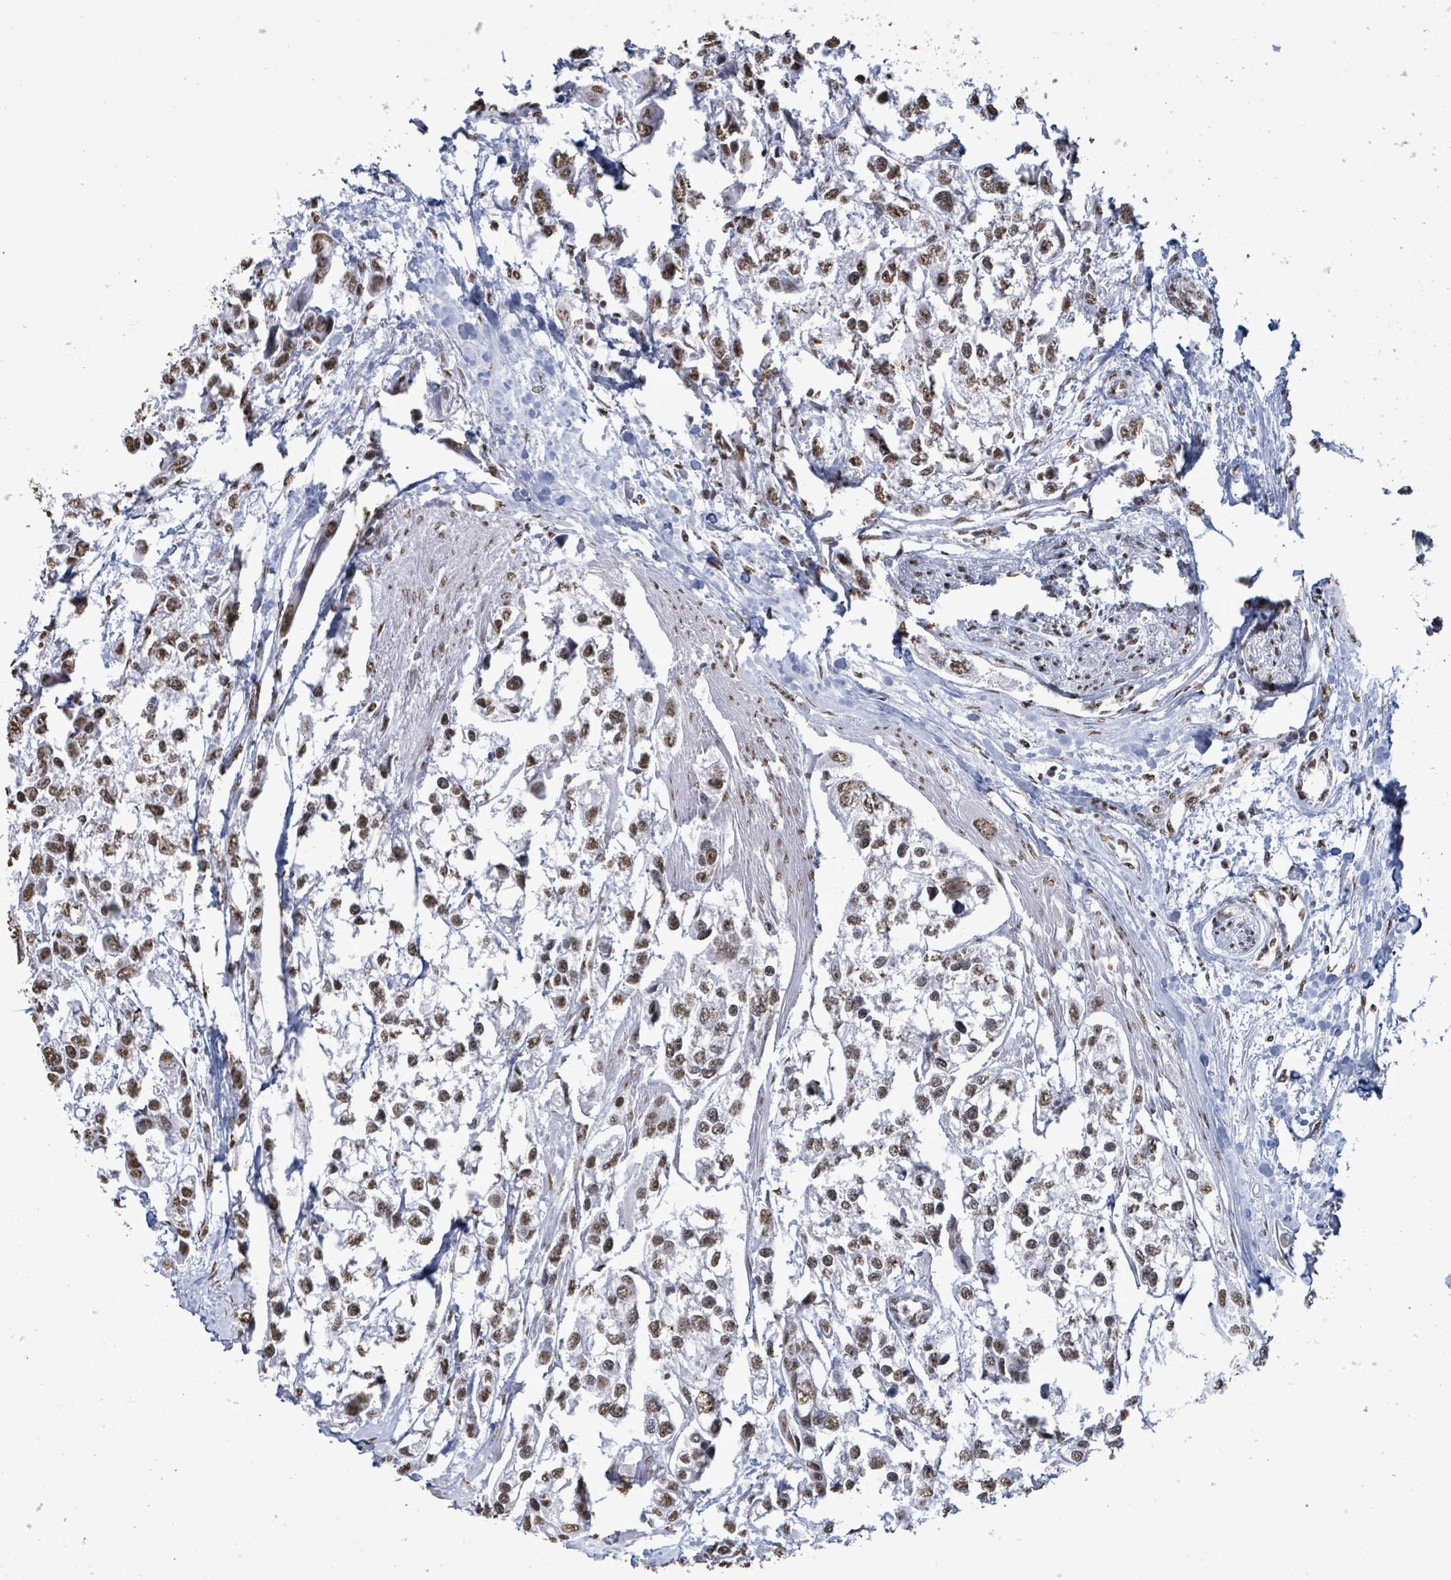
{"staining": {"intensity": "weak", "quantity": ">75%", "location": "nuclear"}, "tissue": "urothelial cancer", "cell_type": "Tumor cells", "image_type": "cancer", "snomed": [{"axis": "morphology", "description": "Urothelial carcinoma, High grade"}, {"axis": "topography", "description": "Urinary bladder"}], "caption": "Immunohistochemistry (IHC) histopathology image of urothelial cancer stained for a protein (brown), which shows low levels of weak nuclear positivity in approximately >75% of tumor cells.", "gene": "SAMD14", "patient": {"sex": "male", "age": 67}}